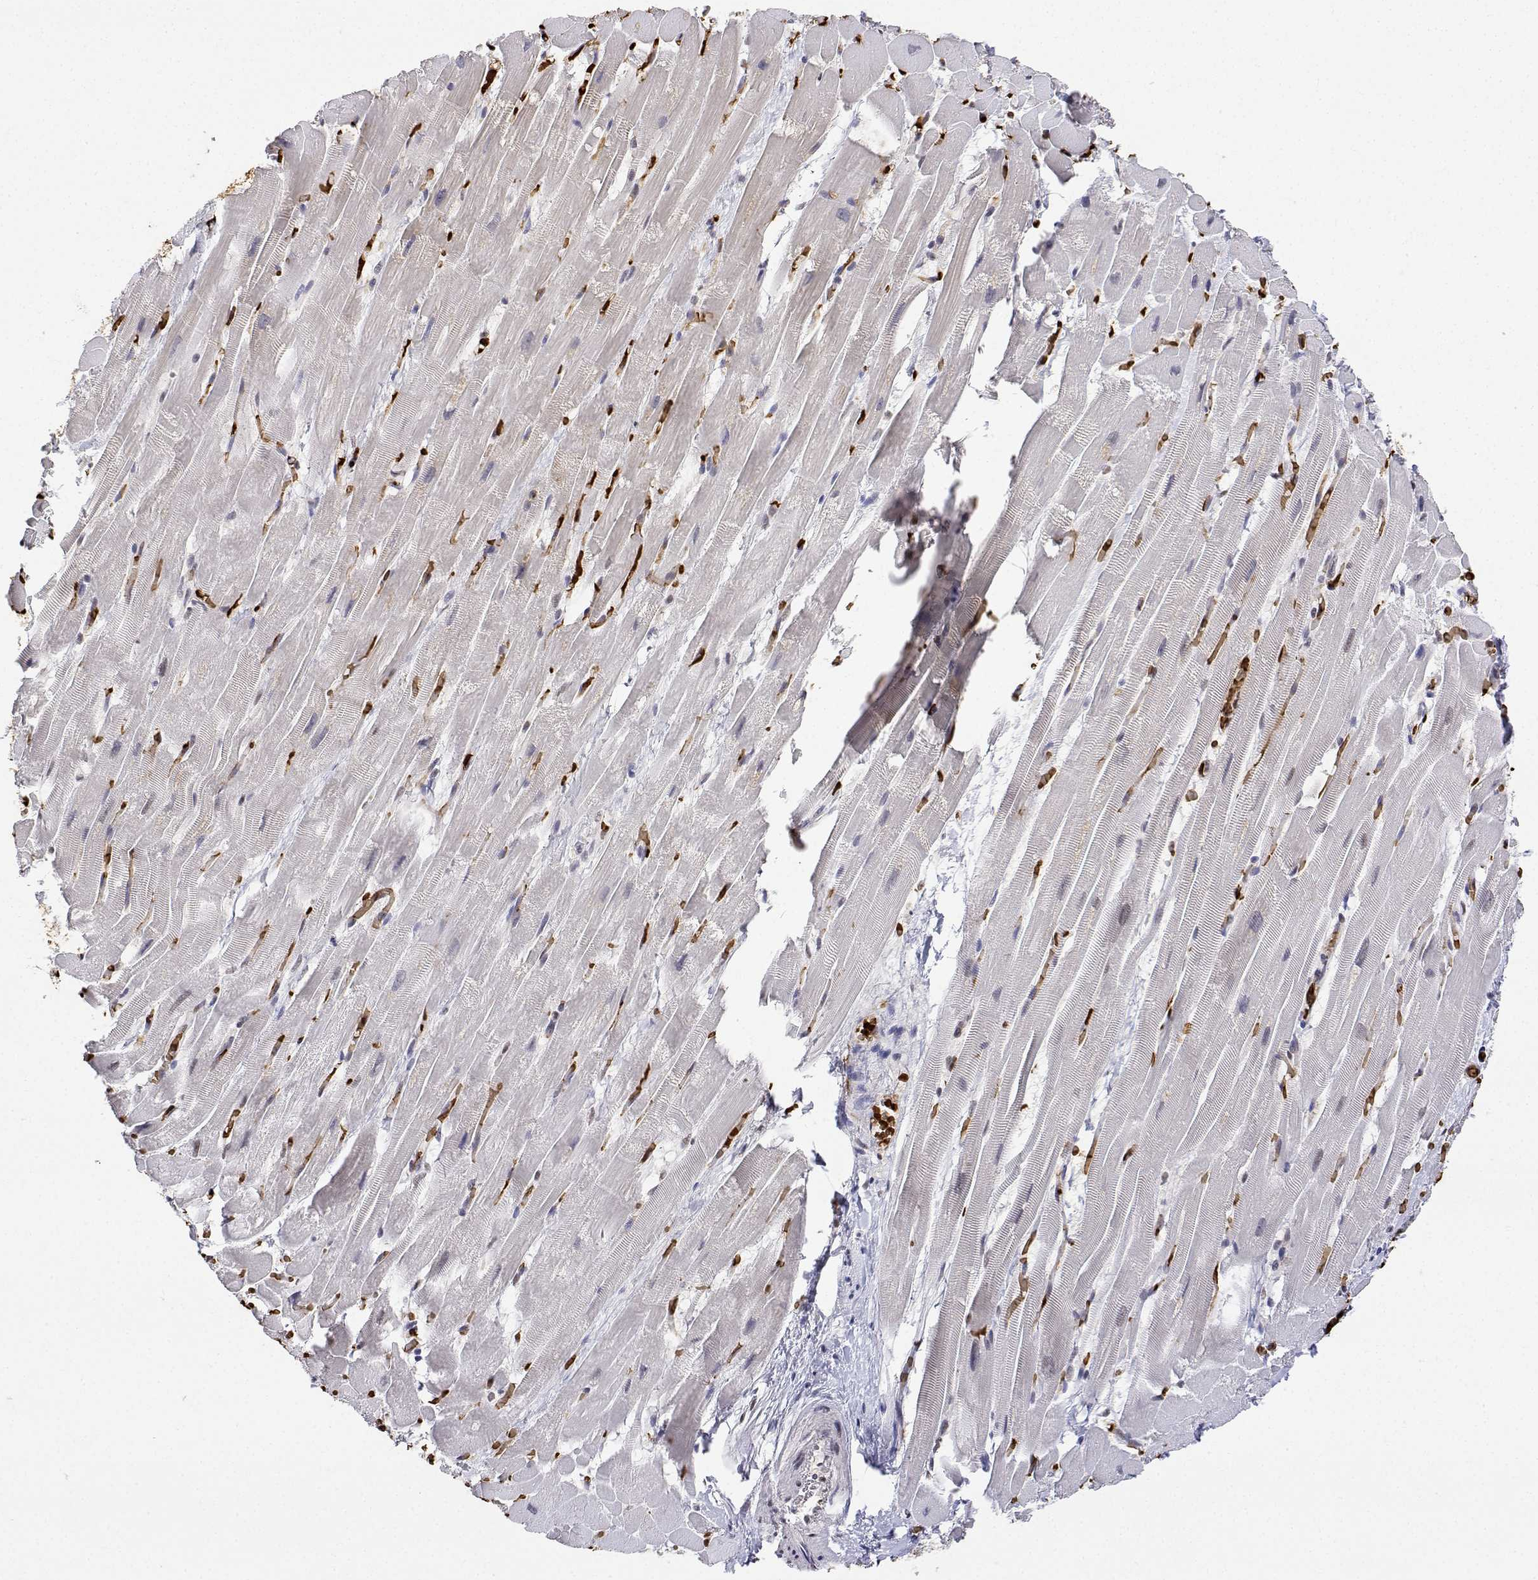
{"staining": {"intensity": "negative", "quantity": "none", "location": "none"}, "tissue": "heart muscle", "cell_type": "Cardiomyocytes", "image_type": "normal", "snomed": [{"axis": "morphology", "description": "Normal tissue, NOS"}, {"axis": "topography", "description": "Heart"}], "caption": "Cardiomyocytes show no significant protein staining in unremarkable heart muscle. The staining is performed using DAB brown chromogen with nuclei counter-stained in using hematoxylin.", "gene": "ADAR", "patient": {"sex": "male", "age": 37}}